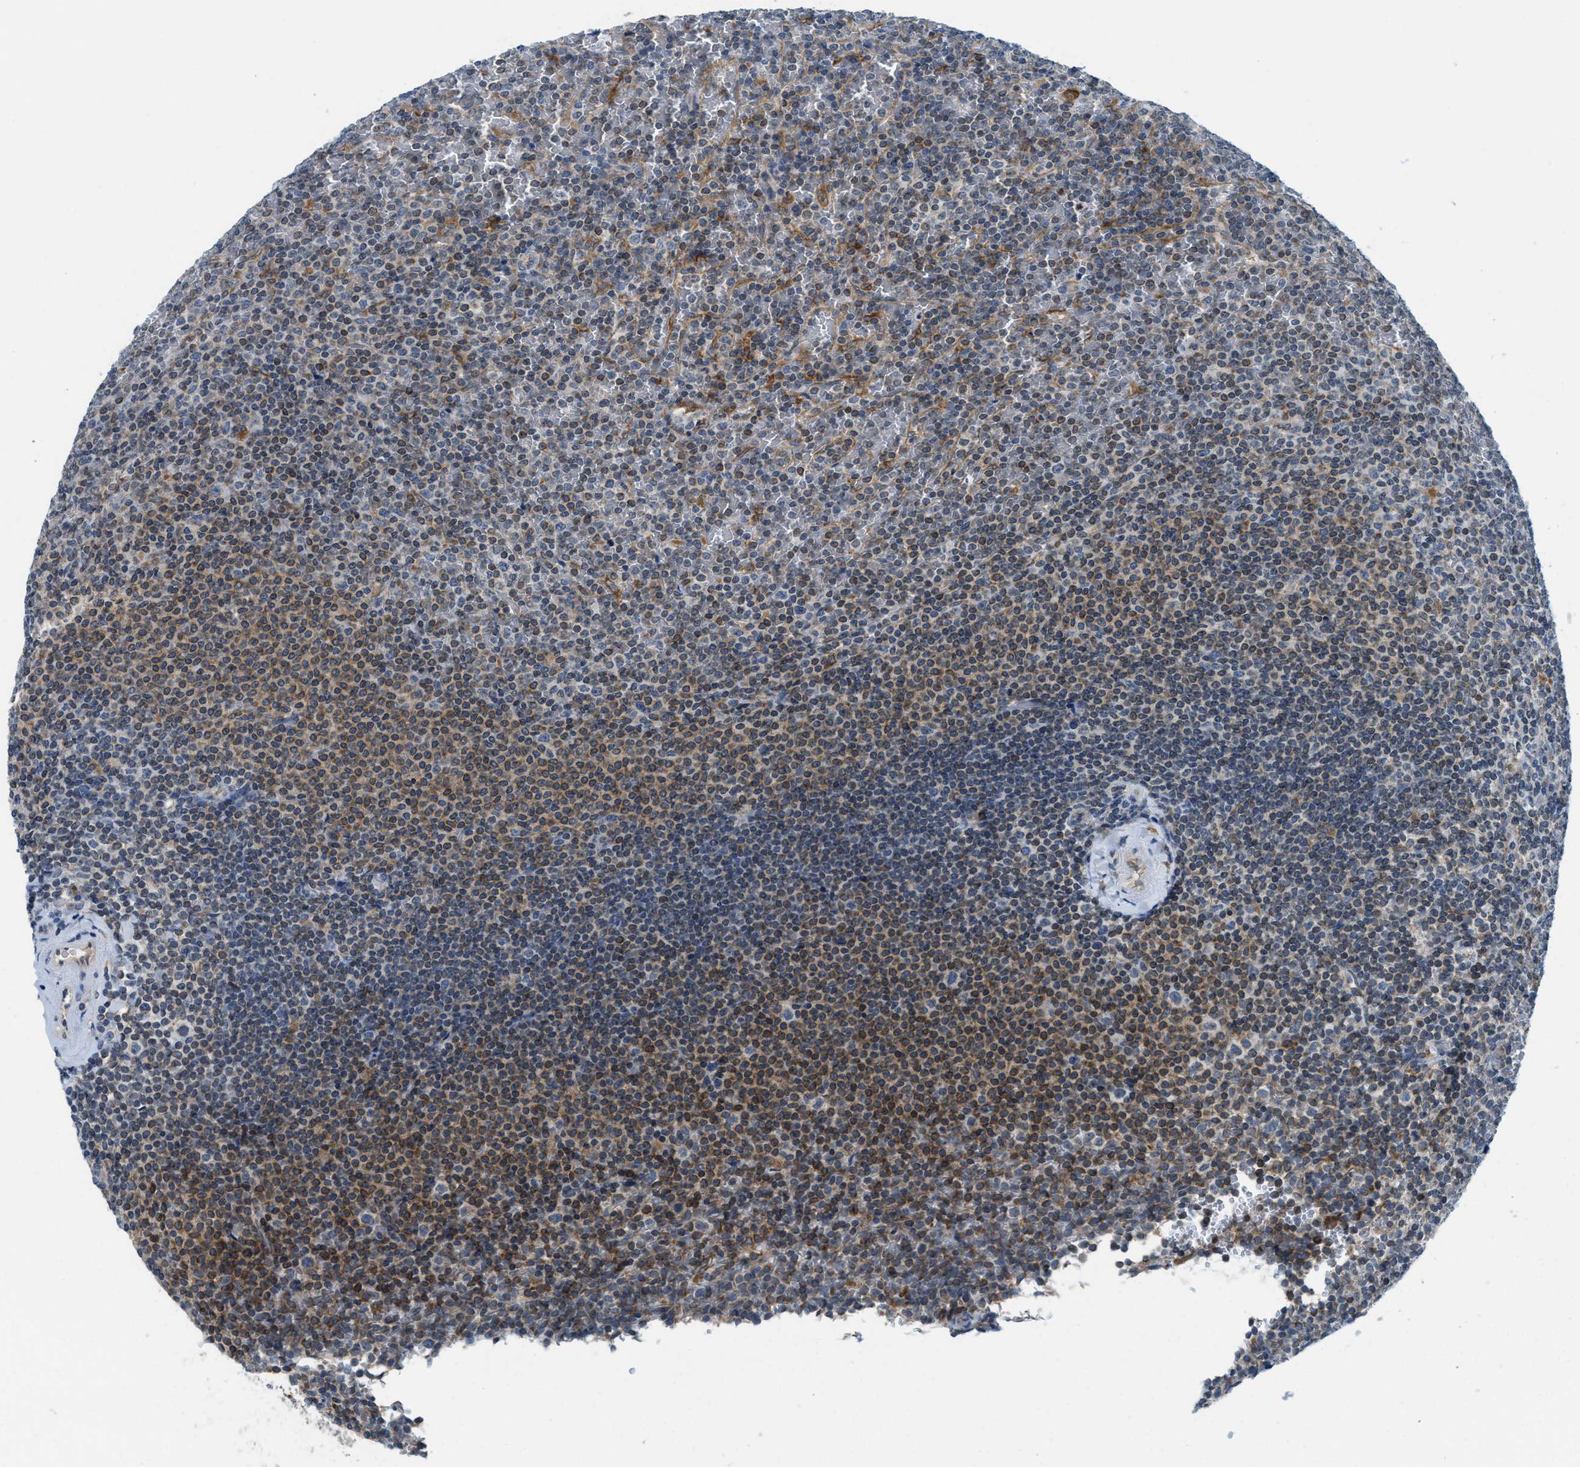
{"staining": {"intensity": "moderate", "quantity": "<25%", "location": "cytoplasmic/membranous"}, "tissue": "lymphoma", "cell_type": "Tumor cells", "image_type": "cancer", "snomed": [{"axis": "morphology", "description": "Malignant lymphoma, non-Hodgkin's type, Low grade"}, {"axis": "topography", "description": "Spleen"}], "caption": "Immunohistochemistry of human malignant lymphoma, non-Hodgkin's type (low-grade) demonstrates low levels of moderate cytoplasmic/membranous expression in approximately <25% of tumor cells.", "gene": "BCAP31", "patient": {"sex": "female", "age": 77}}